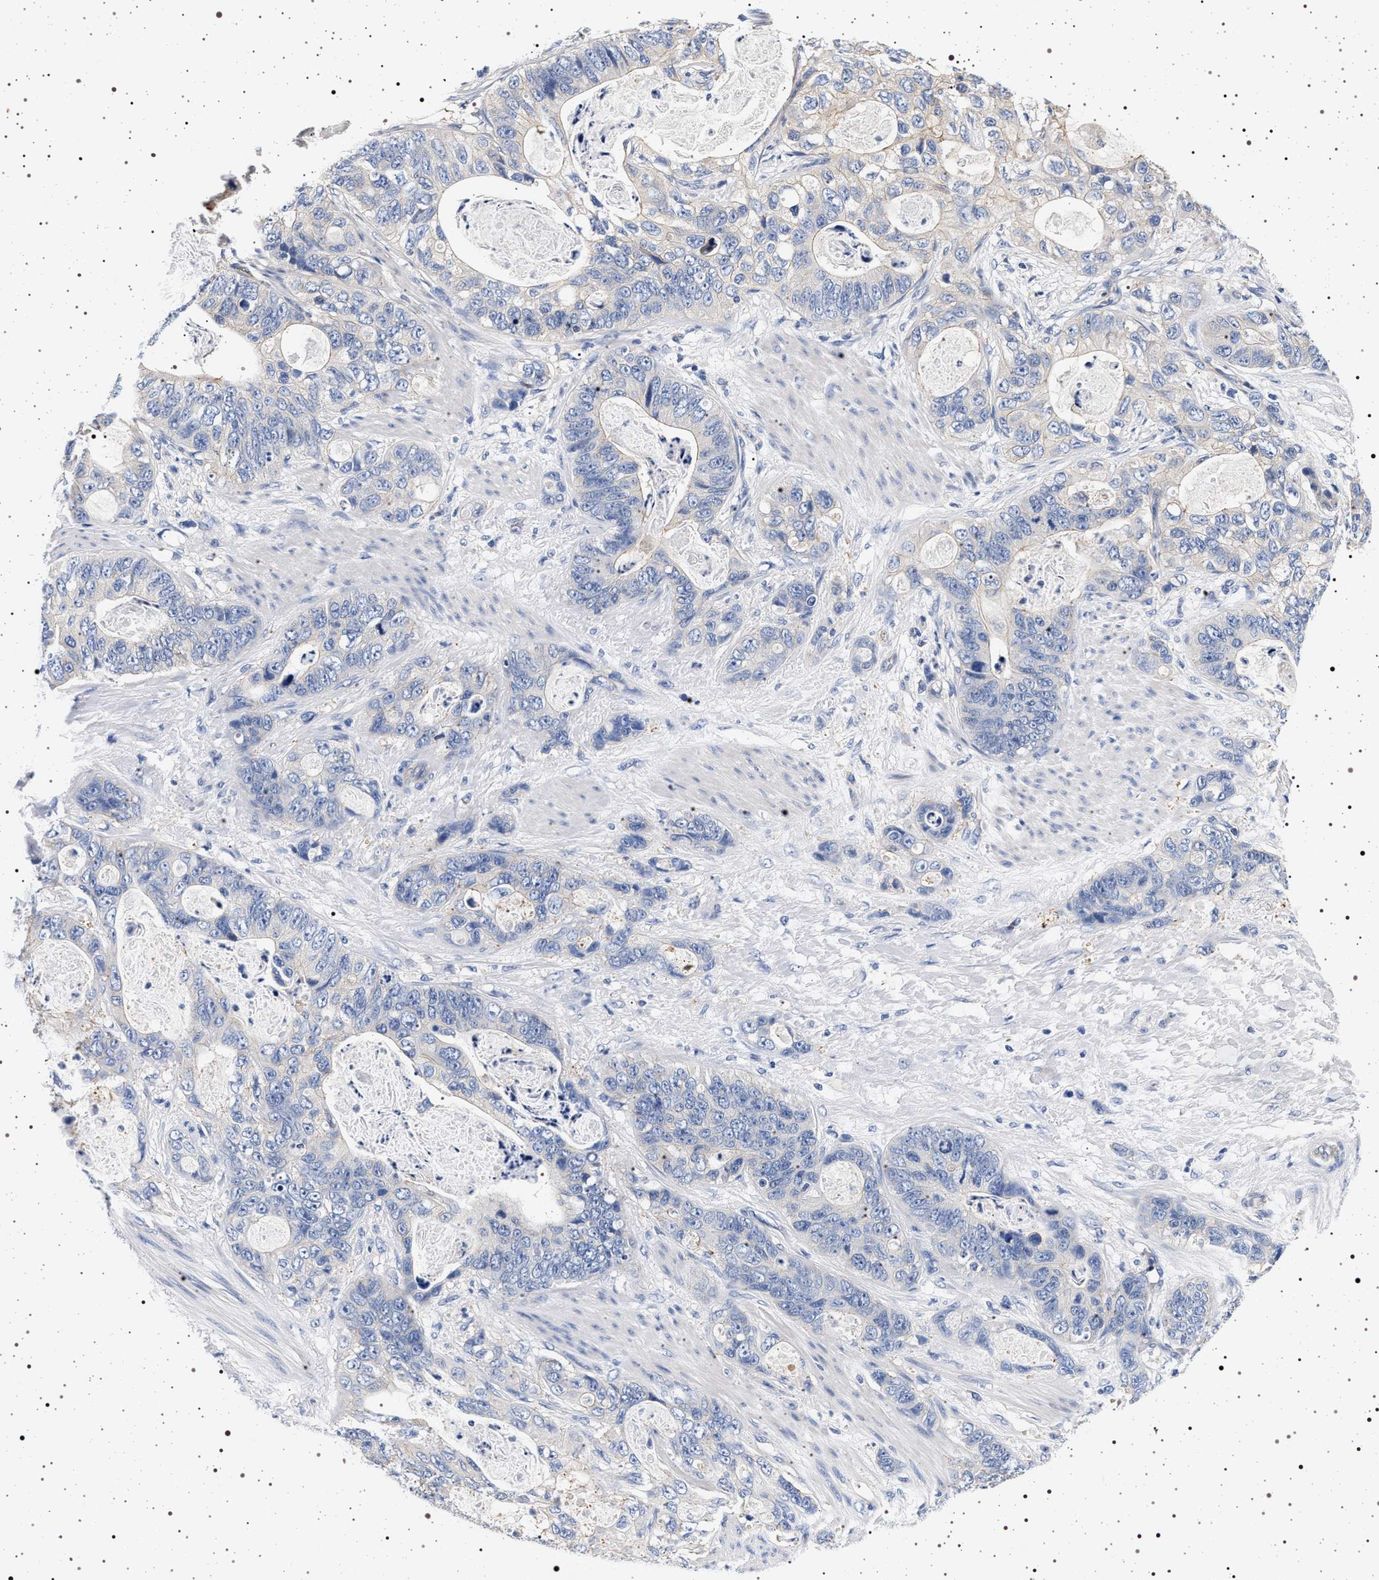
{"staining": {"intensity": "negative", "quantity": "none", "location": "none"}, "tissue": "stomach cancer", "cell_type": "Tumor cells", "image_type": "cancer", "snomed": [{"axis": "morphology", "description": "Normal tissue, NOS"}, {"axis": "morphology", "description": "Adenocarcinoma, NOS"}, {"axis": "topography", "description": "Stomach"}], "caption": "This is a photomicrograph of IHC staining of stomach cancer, which shows no expression in tumor cells.", "gene": "HSD17B1", "patient": {"sex": "female", "age": 89}}